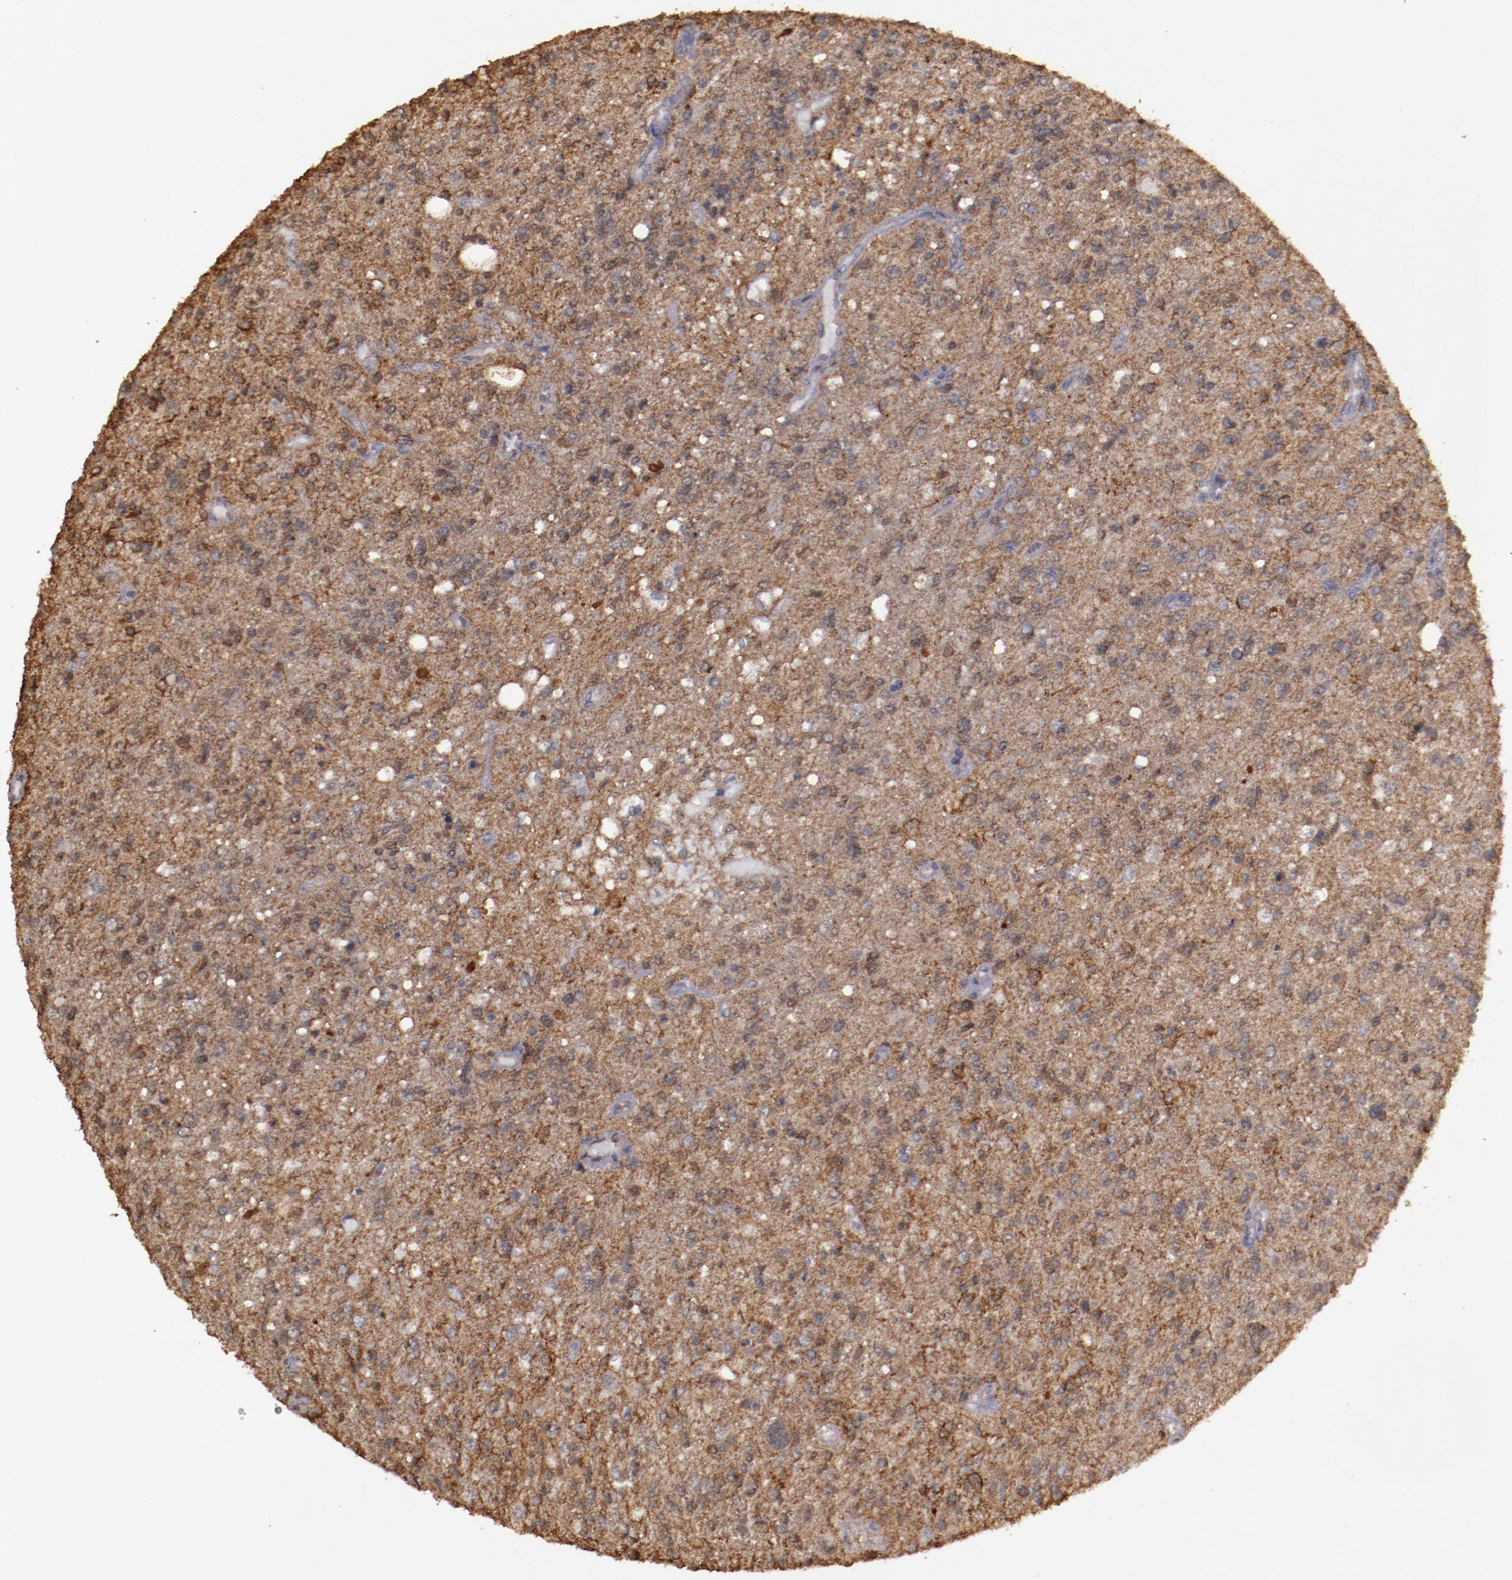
{"staining": {"intensity": "moderate", "quantity": "25%-75%", "location": "cytoplasmic/membranous"}, "tissue": "glioma", "cell_type": "Tumor cells", "image_type": "cancer", "snomed": [{"axis": "morphology", "description": "Glioma, malignant, High grade"}, {"axis": "topography", "description": "Cerebral cortex"}], "caption": "Glioma tissue reveals moderate cytoplasmic/membranous staining in about 25%-75% of tumor cells", "gene": "FAT1", "patient": {"sex": "male", "age": 76}}